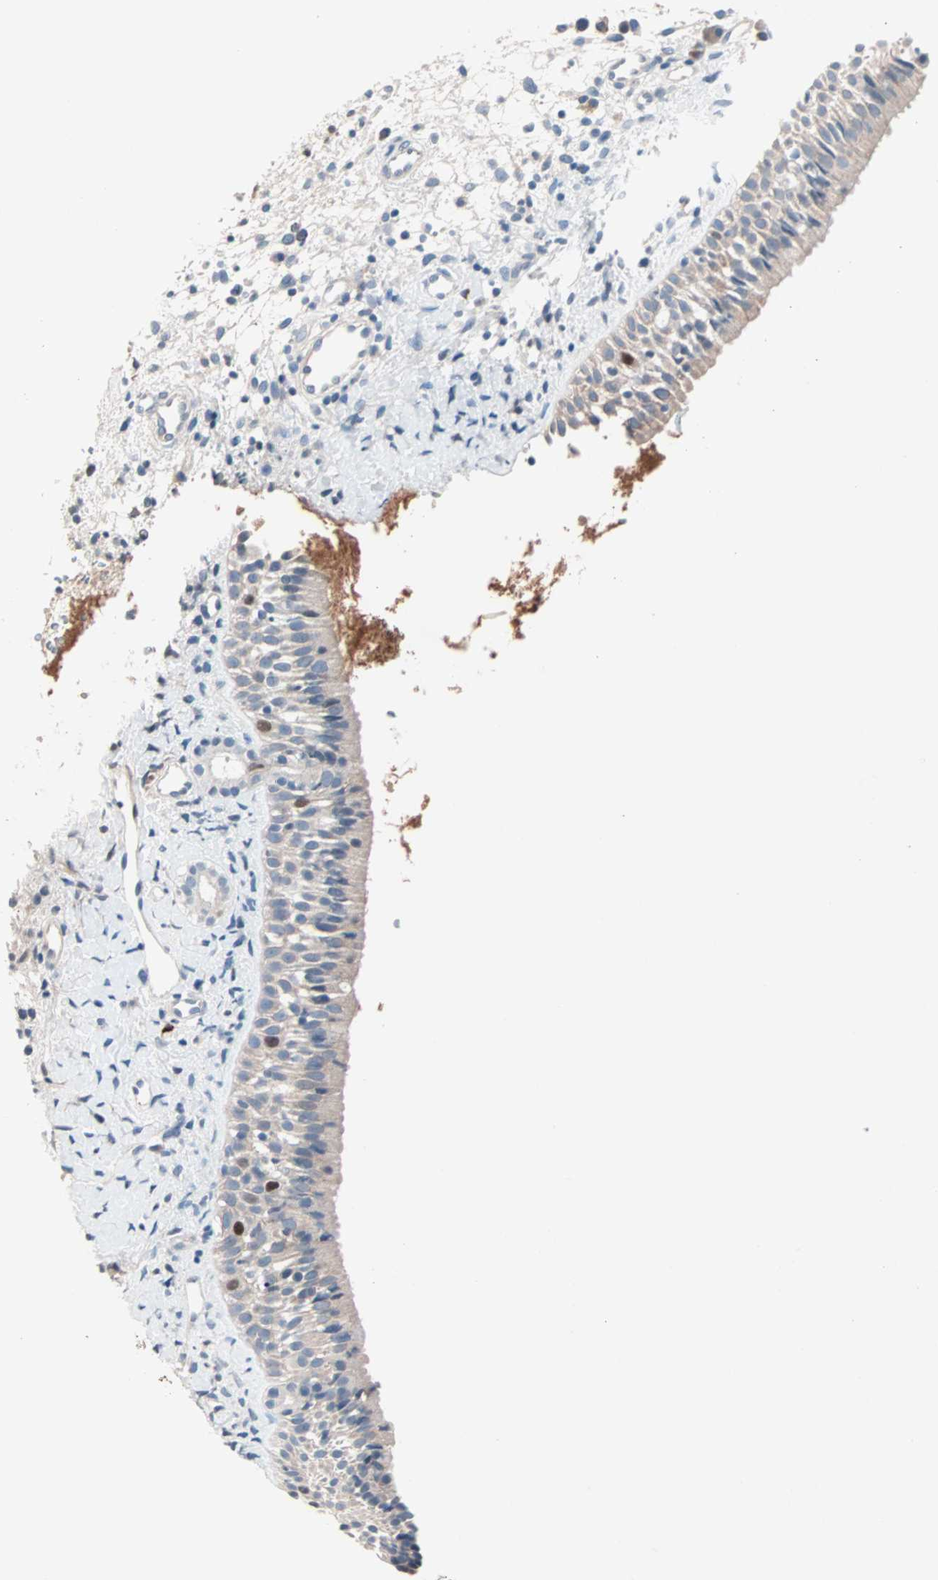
{"staining": {"intensity": "moderate", "quantity": "<25%", "location": "nuclear"}, "tissue": "nasopharynx", "cell_type": "Respiratory epithelial cells", "image_type": "normal", "snomed": [{"axis": "morphology", "description": "Normal tissue, NOS"}, {"axis": "topography", "description": "Nasopharynx"}], "caption": "DAB immunohistochemical staining of normal human nasopharynx reveals moderate nuclear protein staining in about <25% of respiratory epithelial cells. The protein is stained brown, and the nuclei are stained in blue (DAB IHC with brightfield microscopy, high magnification).", "gene": "CCNE2", "patient": {"sex": "male", "age": 22}}